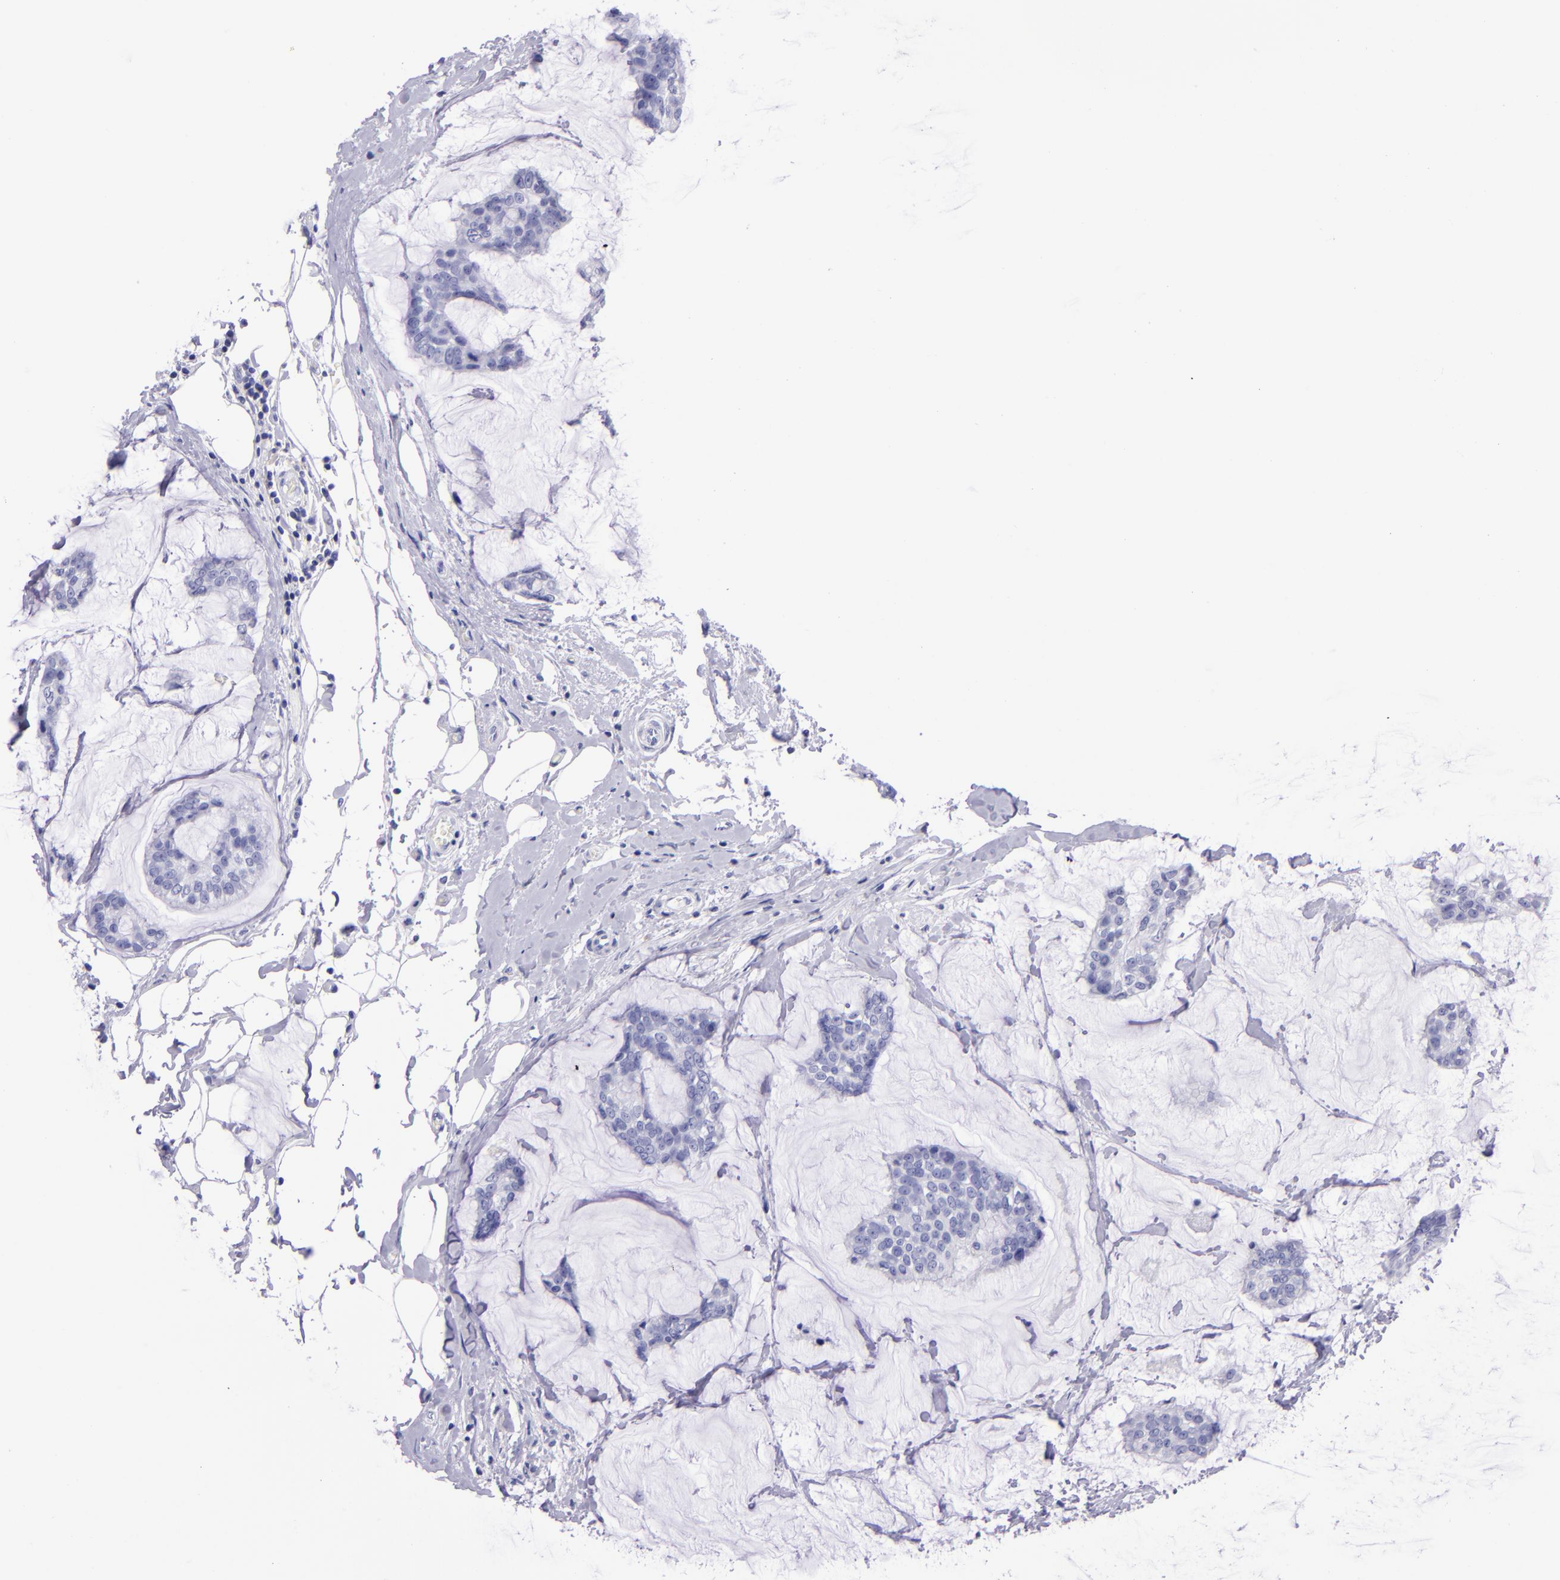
{"staining": {"intensity": "negative", "quantity": "none", "location": "none"}, "tissue": "breast cancer", "cell_type": "Tumor cells", "image_type": "cancer", "snomed": [{"axis": "morphology", "description": "Duct carcinoma"}, {"axis": "topography", "description": "Breast"}], "caption": "Tumor cells are negative for brown protein staining in breast cancer.", "gene": "TYRP1", "patient": {"sex": "female", "age": 93}}